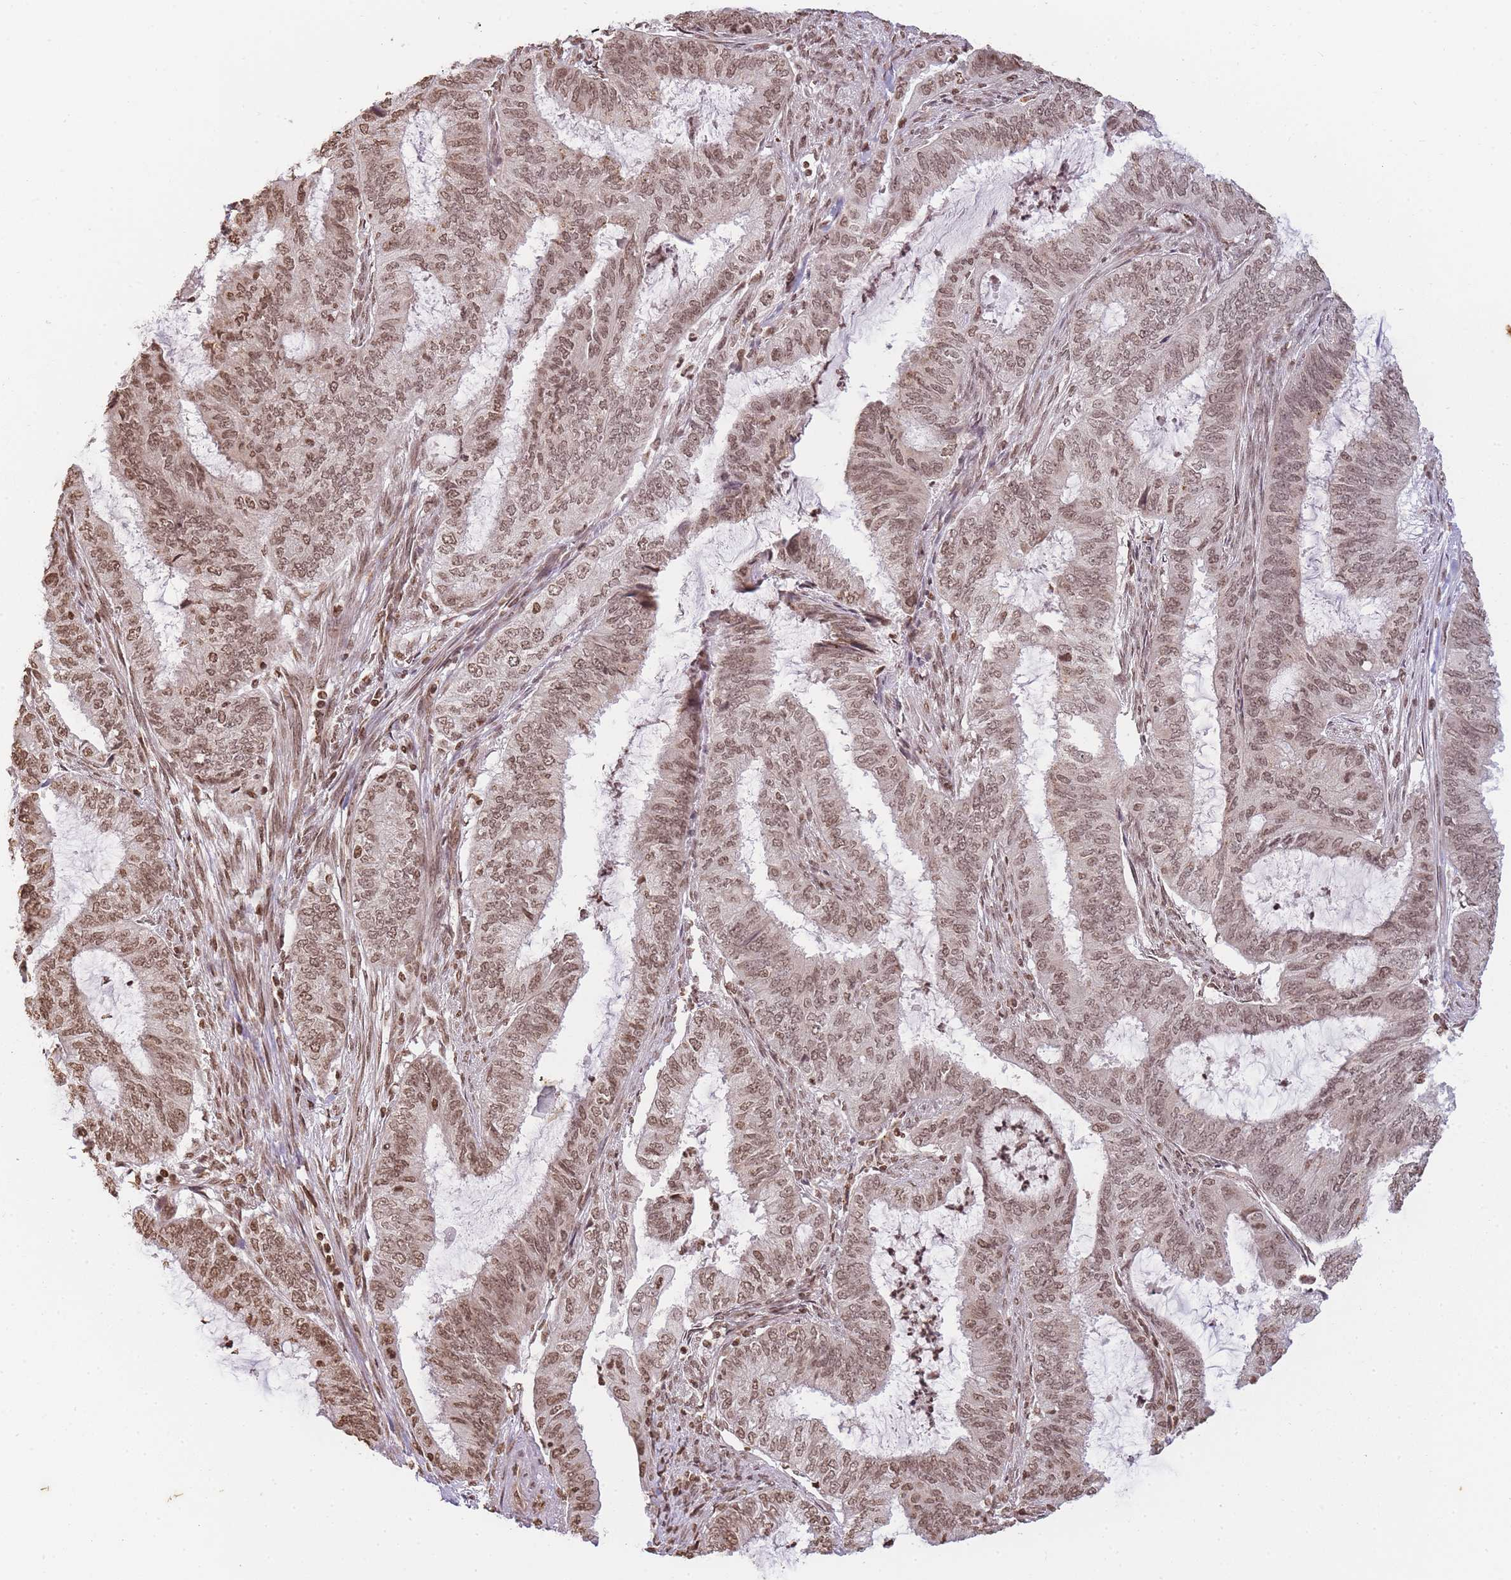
{"staining": {"intensity": "moderate", "quantity": ">75%", "location": "nuclear"}, "tissue": "endometrial cancer", "cell_type": "Tumor cells", "image_type": "cancer", "snomed": [{"axis": "morphology", "description": "Adenocarcinoma, NOS"}, {"axis": "topography", "description": "Endometrium"}], "caption": "Immunohistochemical staining of endometrial cancer shows medium levels of moderate nuclear protein staining in approximately >75% of tumor cells.", "gene": "WWTR1", "patient": {"sex": "female", "age": 51}}